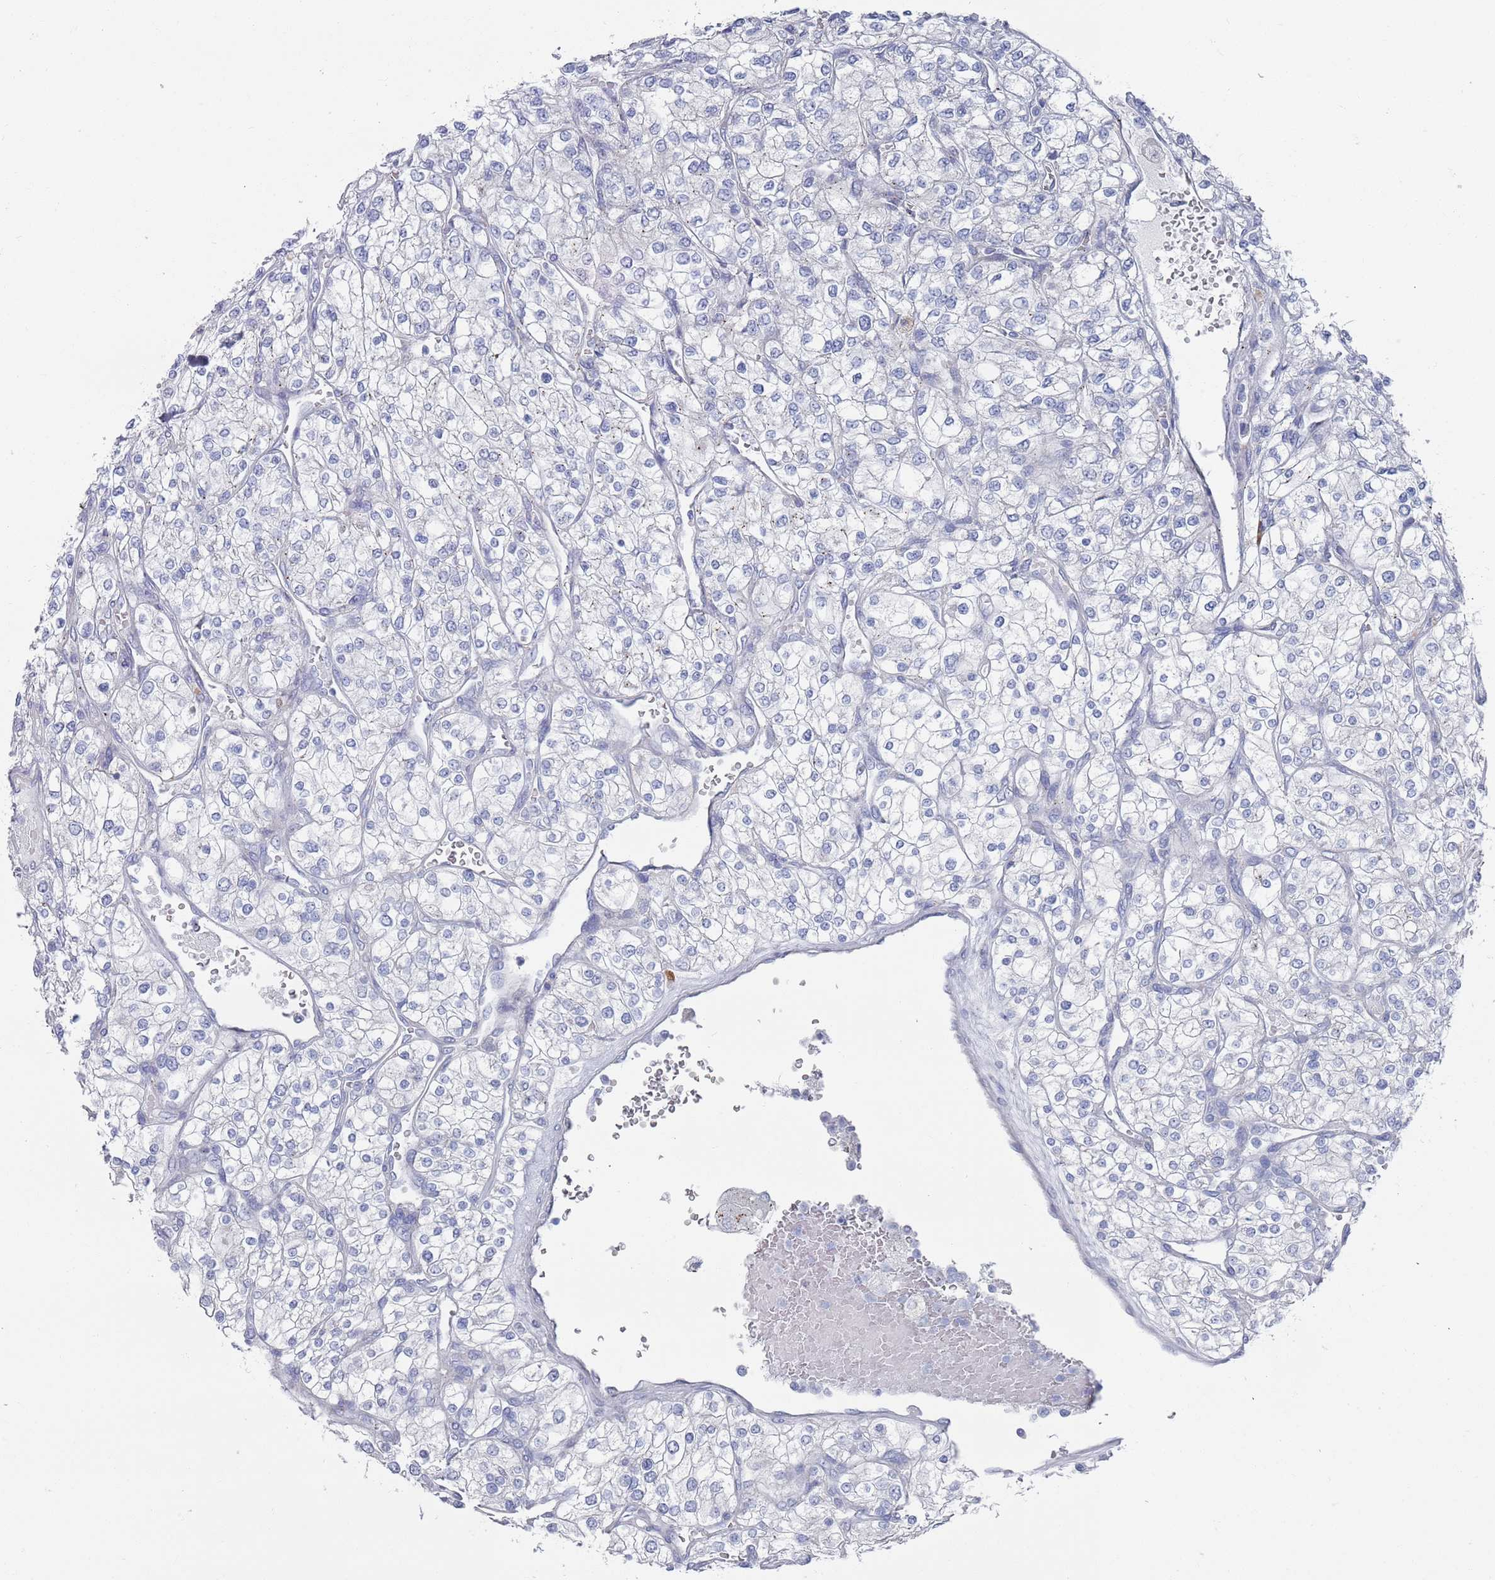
{"staining": {"intensity": "negative", "quantity": "none", "location": "none"}, "tissue": "renal cancer", "cell_type": "Tumor cells", "image_type": "cancer", "snomed": [{"axis": "morphology", "description": "Adenocarcinoma, NOS"}, {"axis": "topography", "description": "Kidney"}], "caption": "High power microscopy photomicrograph of an IHC histopathology image of renal adenocarcinoma, revealing no significant positivity in tumor cells.", "gene": "MAT1A", "patient": {"sex": "male", "age": 80}}